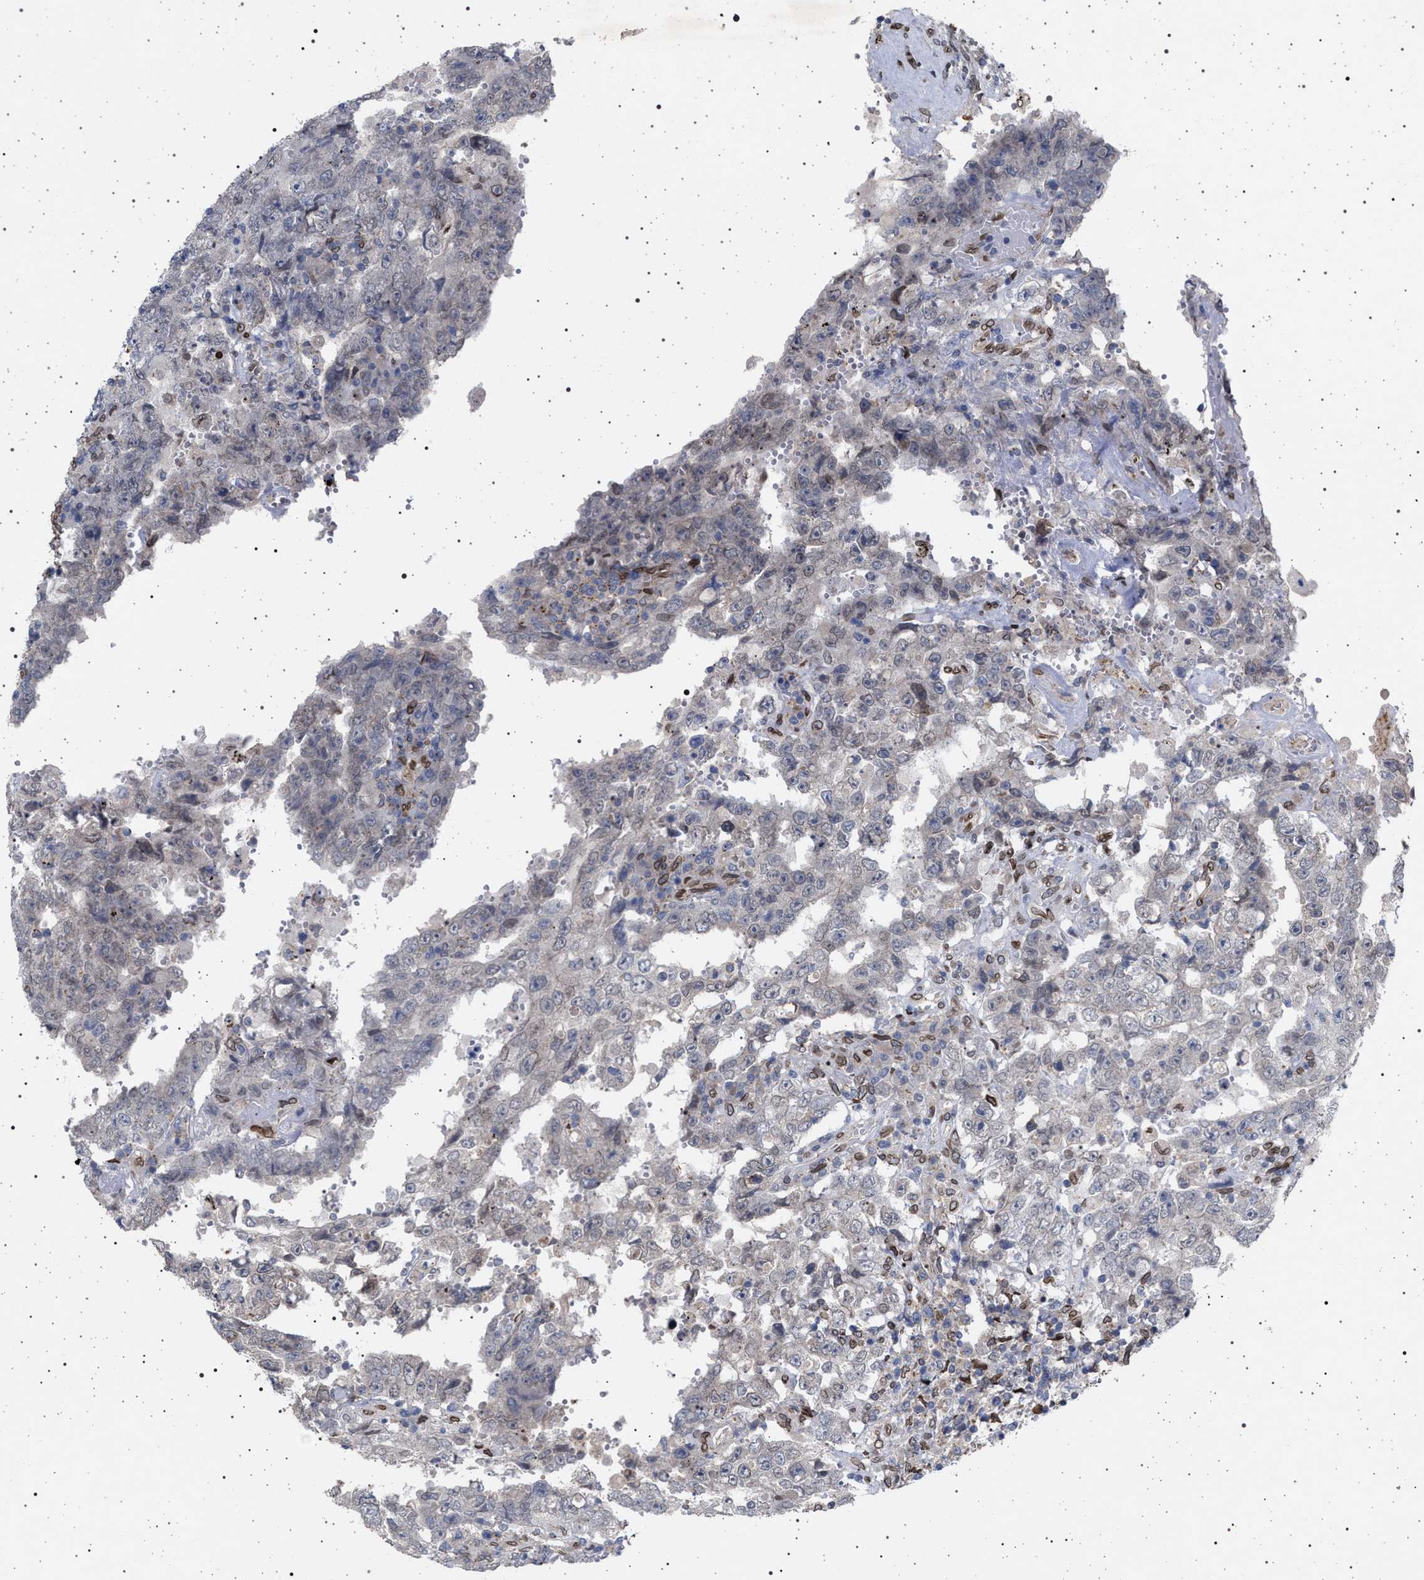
{"staining": {"intensity": "negative", "quantity": "none", "location": "none"}, "tissue": "testis cancer", "cell_type": "Tumor cells", "image_type": "cancer", "snomed": [{"axis": "morphology", "description": "Carcinoma, Embryonal, NOS"}, {"axis": "topography", "description": "Testis"}], "caption": "Tumor cells show no significant positivity in testis embryonal carcinoma. Brightfield microscopy of IHC stained with DAB (brown) and hematoxylin (blue), captured at high magnification.", "gene": "ING2", "patient": {"sex": "male", "age": 26}}